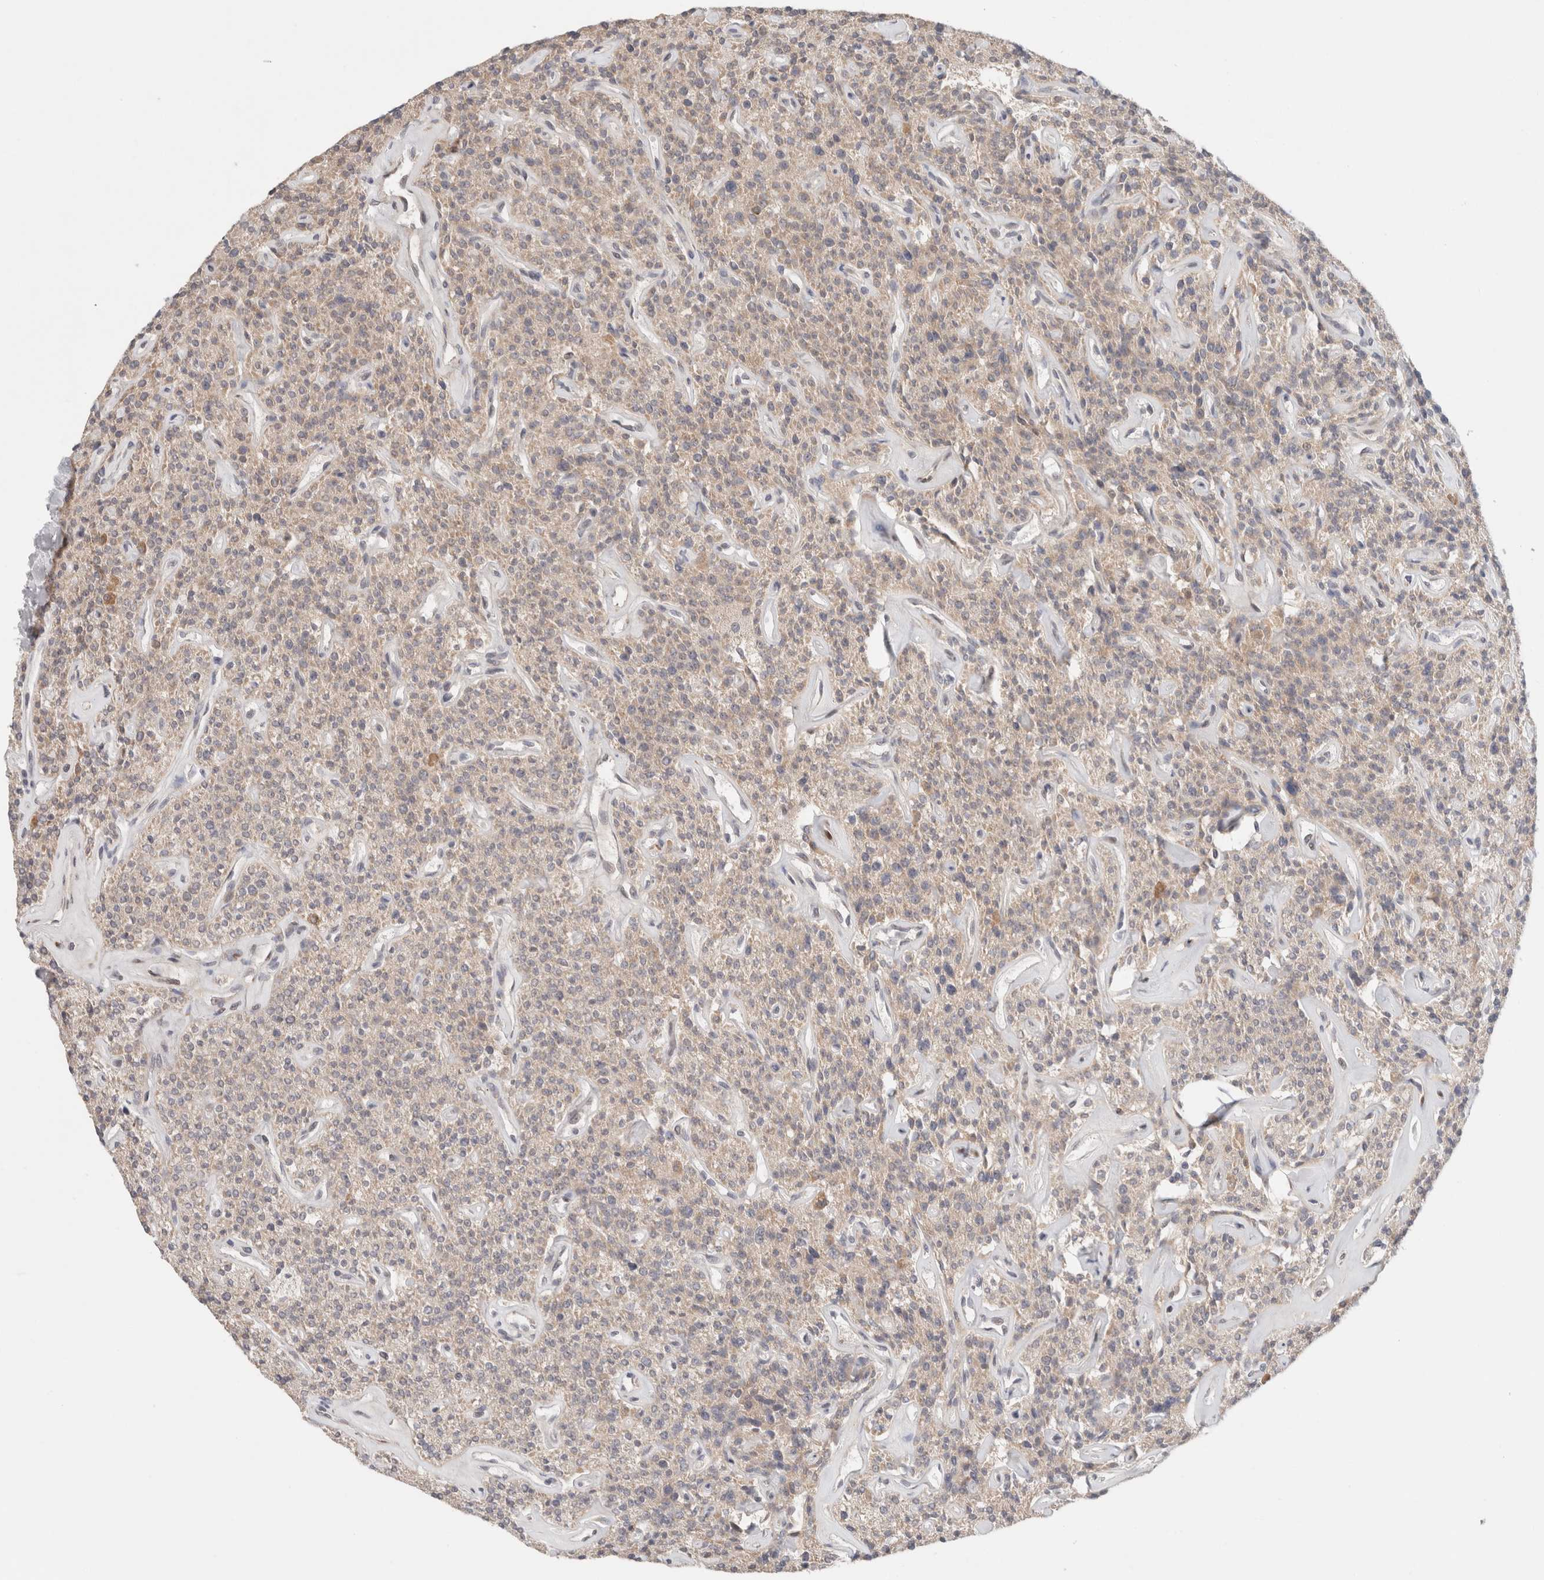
{"staining": {"intensity": "moderate", "quantity": "25%-75%", "location": "cytoplasmic/membranous"}, "tissue": "parathyroid gland", "cell_type": "Glandular cells", "image_type": "normal", "snomed": [{"axis": "morphology", "description": "Normal tissue, NOS"}, {"axis": "topography", "description": "Parathyroid gland"}], "caption": "Immunohistochemical staining of benign human parathyroid gland displays medium levels of moderate cytoplasmic/membranous positivity in about 25%-75% of glandular cells. Immunohistochemistry stains the protein of interest in brown and the nuclei are stained blue.", "gene": "ERI3", "patient": {"sex": "male", "age": 46}}